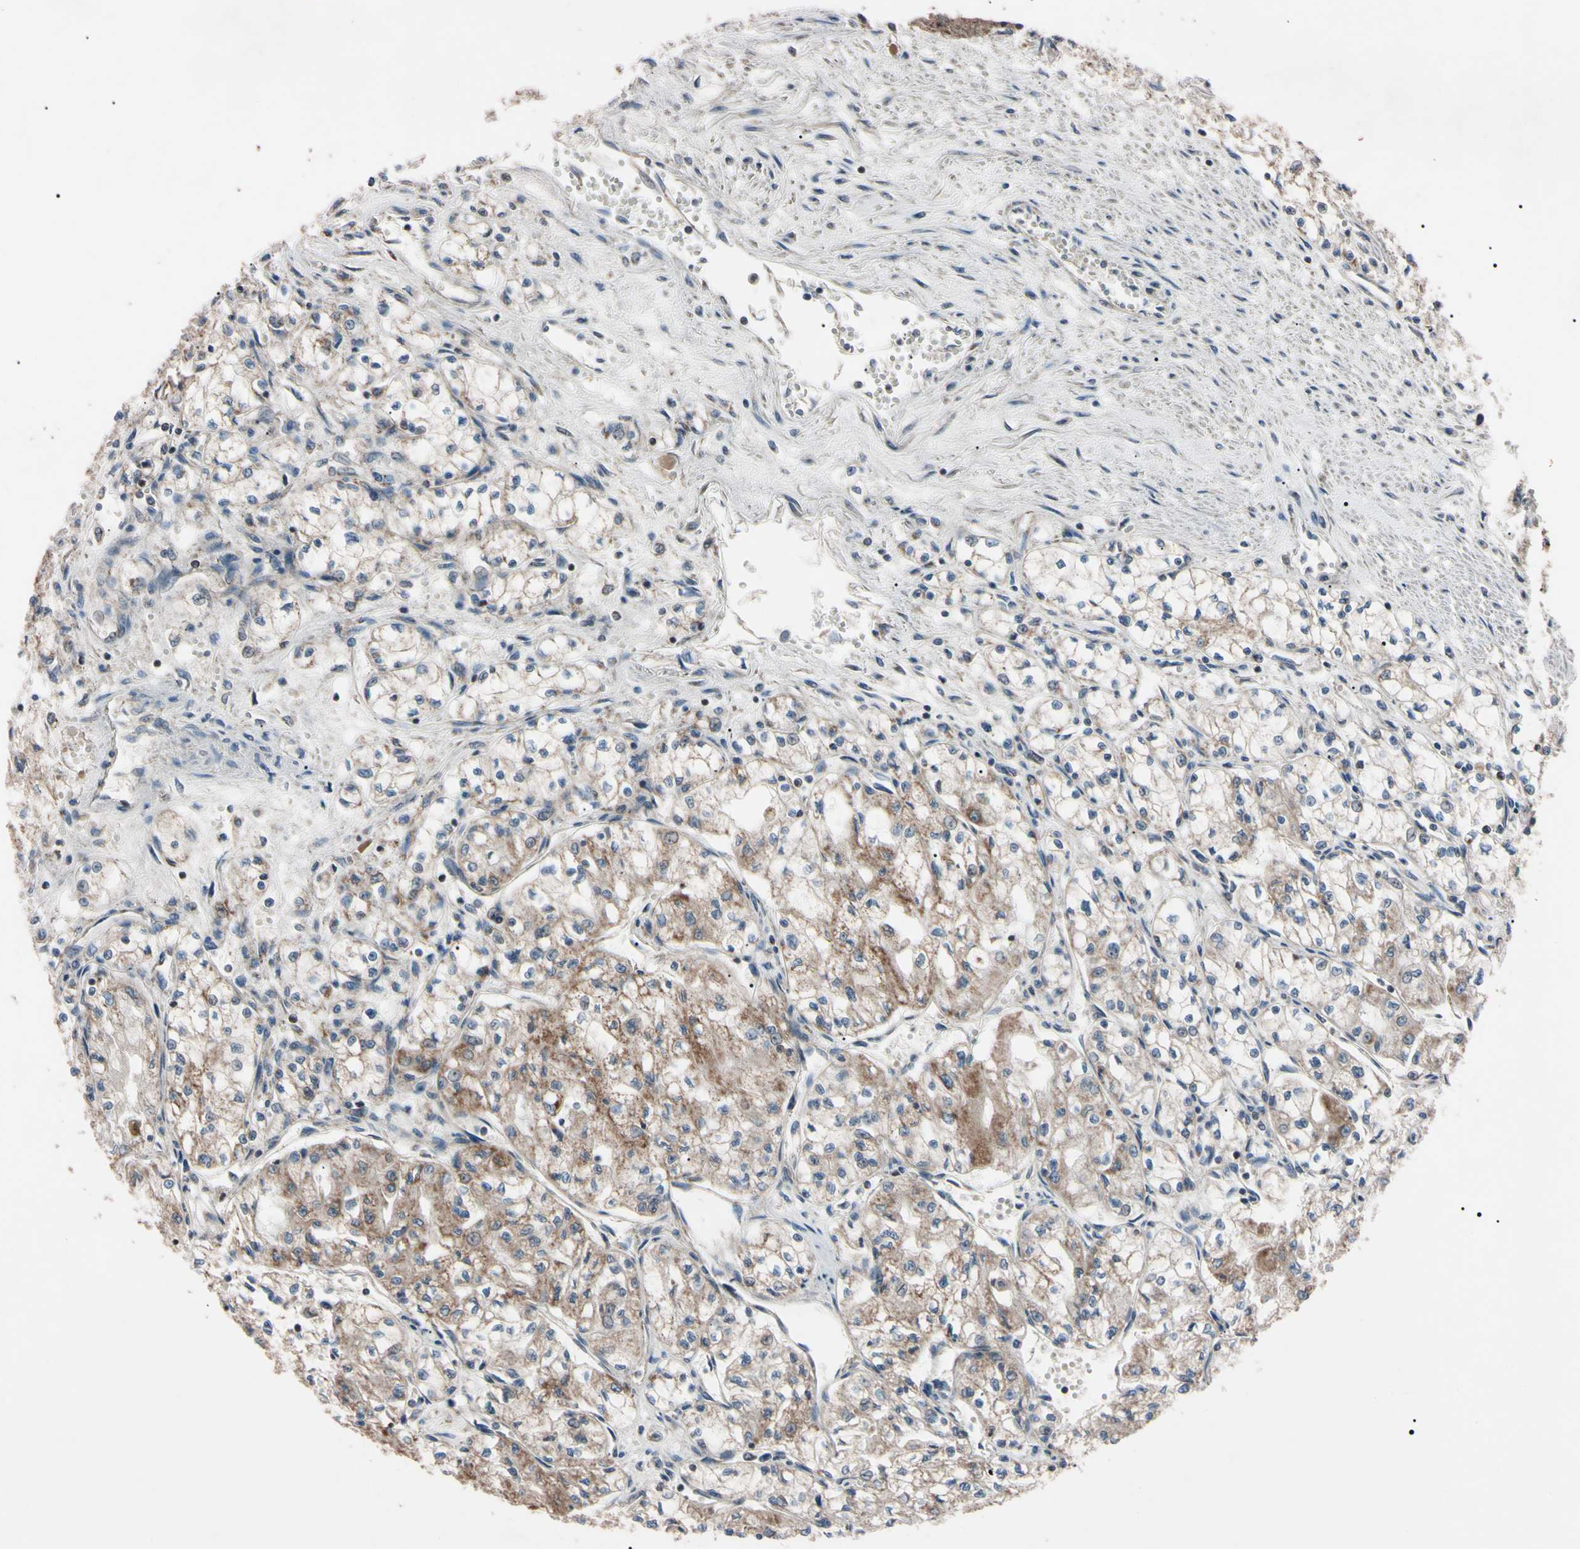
{"staining": {"intensity": "weak", "quantity": "<25%", "location": "cytoplasmic/membranous"}, "tissue": "renal cancer", "cell_type": "Tumor cells", "image_type": "cancer", "snomed": [{"axis": "morphology", "description": "Normal tissue, NOS"}, {"axis": "morphology", "description": "Adenocarcinoma, NOS"}, {"axis": "topography", "description": "Kidney"}], "caption": "Immunohistochemistry image of neoplastic tissue: human renal cancer stained with DAB (3,3'-diaminobenzidine) shows no significant protein staining in tumor cells.", "gene": "TNFRSF1A", "patient": {"sex": "male", "age": 59}}